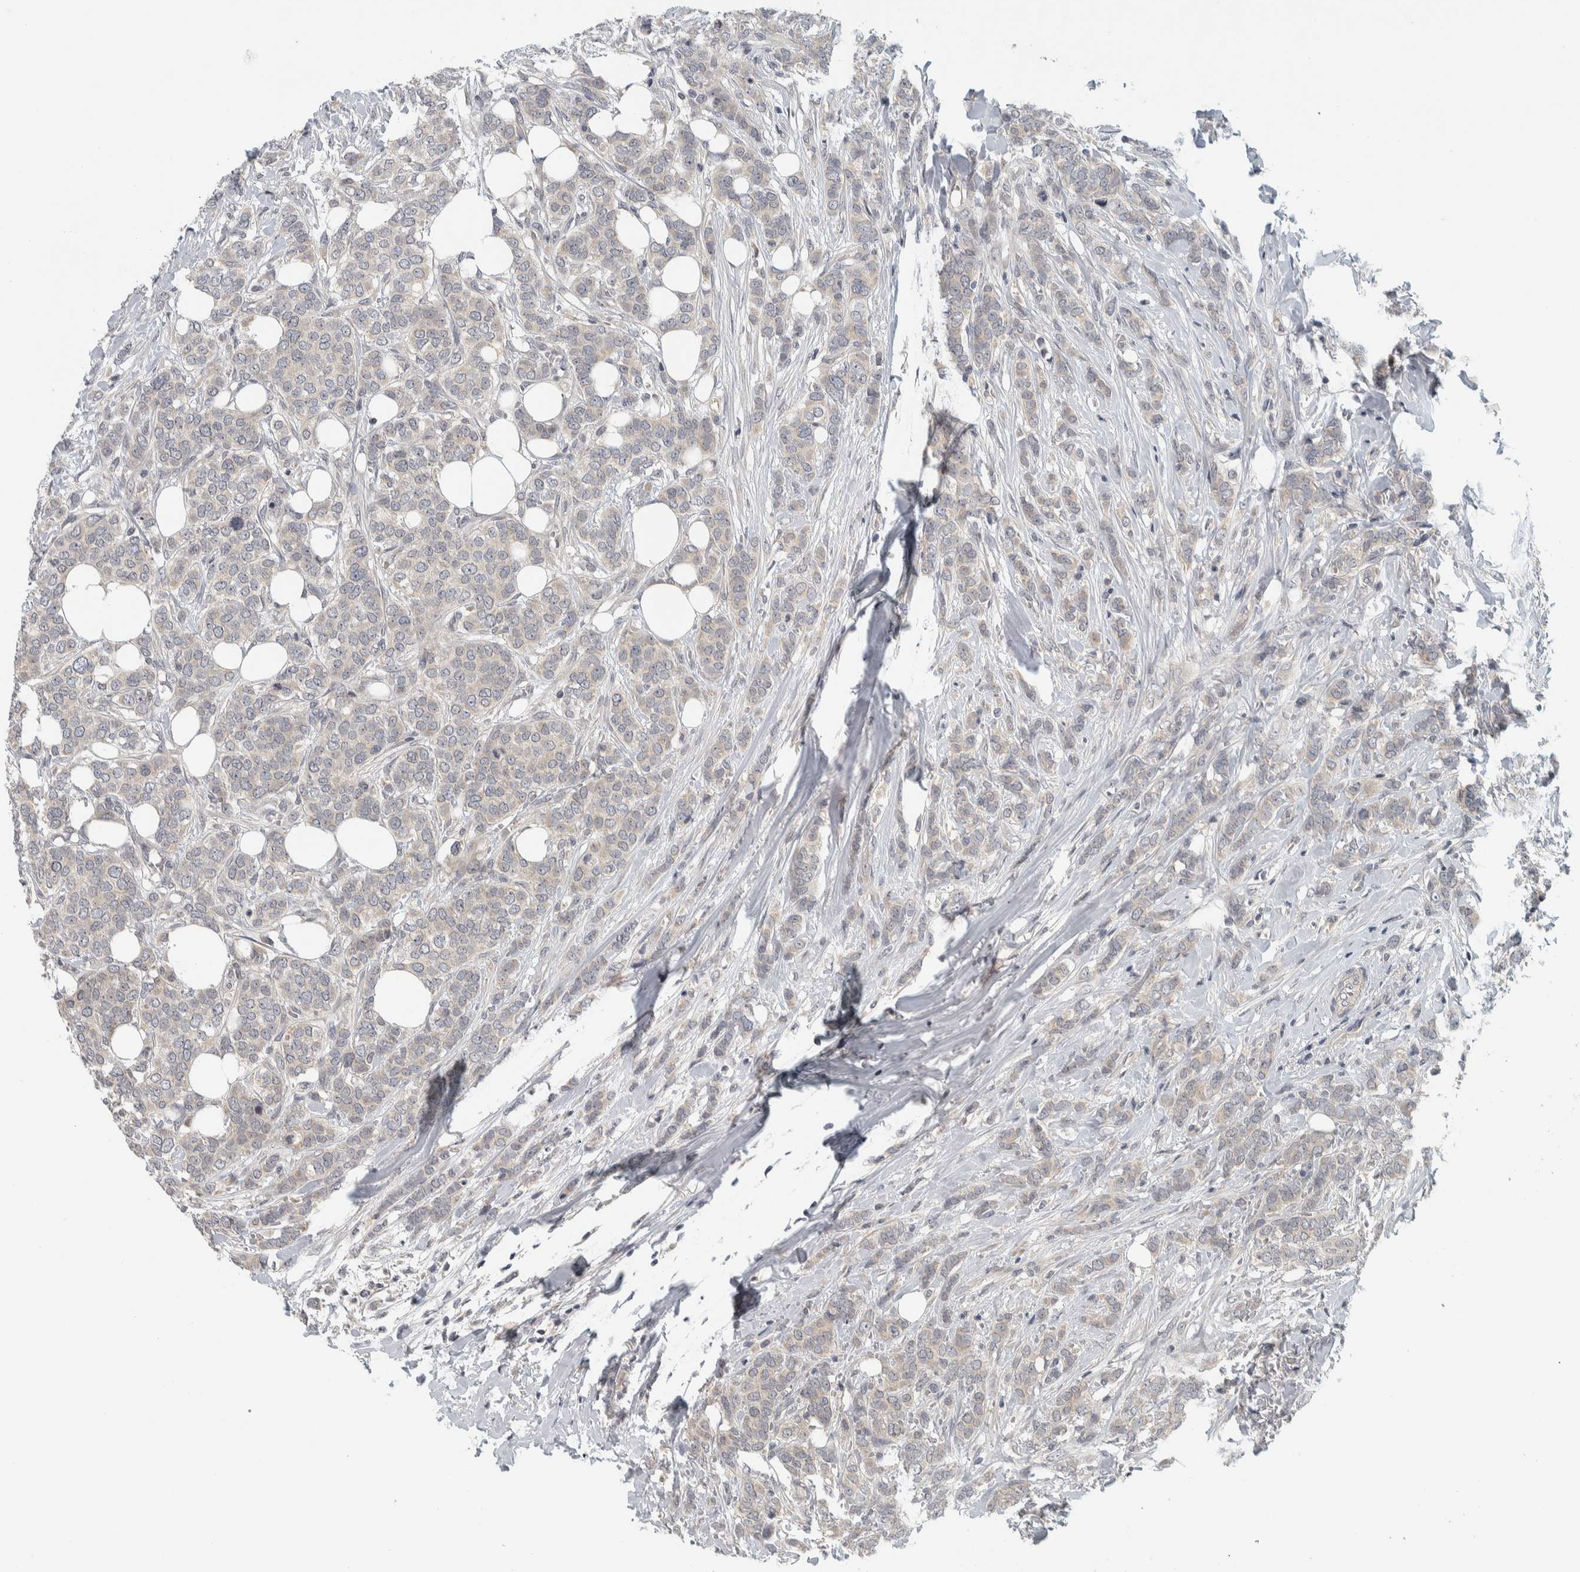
{"staining": {"intensity": "negative", "quantity": "none", "location": "none"}, "tissue": "breast cancer", "cell_type": "Tumor cells", "image_type": "cancer", "snomed": [{"axis": "morphology", "description": "Lobular carcinoma"}, {"axis": "topography", "description": "Skin"}, {"axis": "topography", "description": "Breast"}], "caption": "IHC photomicrograph of neoplastic tissue: human breast lobular carcinoma stained with DAB (3,3'-diaminobenzidine) demonstrates no significant protein positivity in tumor cells.", "gene": "AFP", "patient": {"sex": "female", "age": 46}}